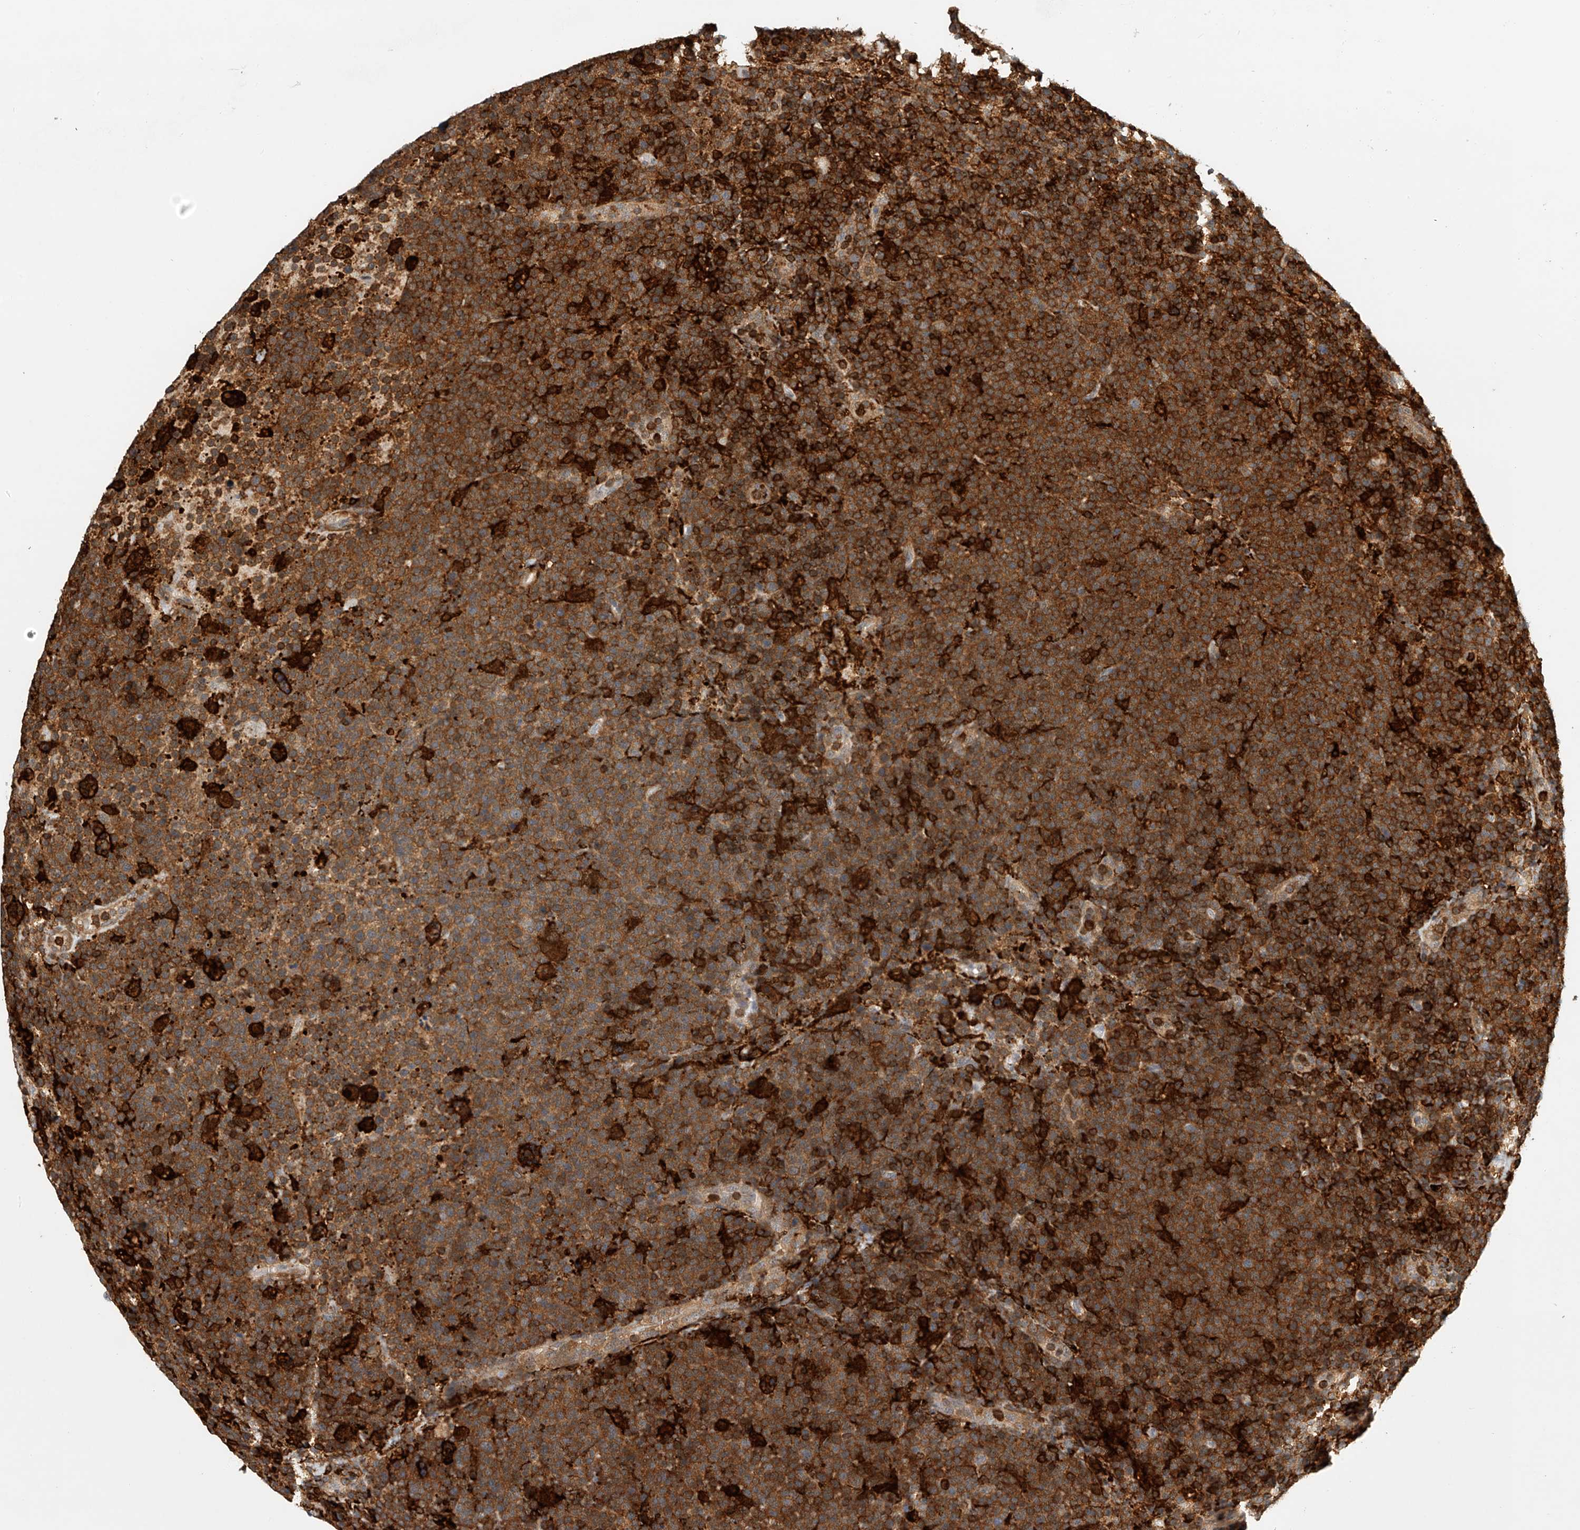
{"staining": {"intensity": "strong", "quantity": ">75%", "location": "cytoplasmic/membranous"}, "tissue": "lymphoma", "cell_type": "Tumor cells", "image_type": "cancer", "snomed": [{"axis": "morphology", "description": "Malignant lymphoma, non-Hodgkin's type, High grade"}, {"axis": "topography", "description": "Lymph node"}], "caption": "Protein staining by immunohistochemistry shows strong cytoplasmic/membranous staining in approximately >75% of tumor cells in high-grade malignant lymphoma, non-Hodgkin's type. (DAB IHC, brown staining for protein, blue staining for nuclei).", "gene": "MICAL1", "patient": {"sex": "male", "age": 61}}